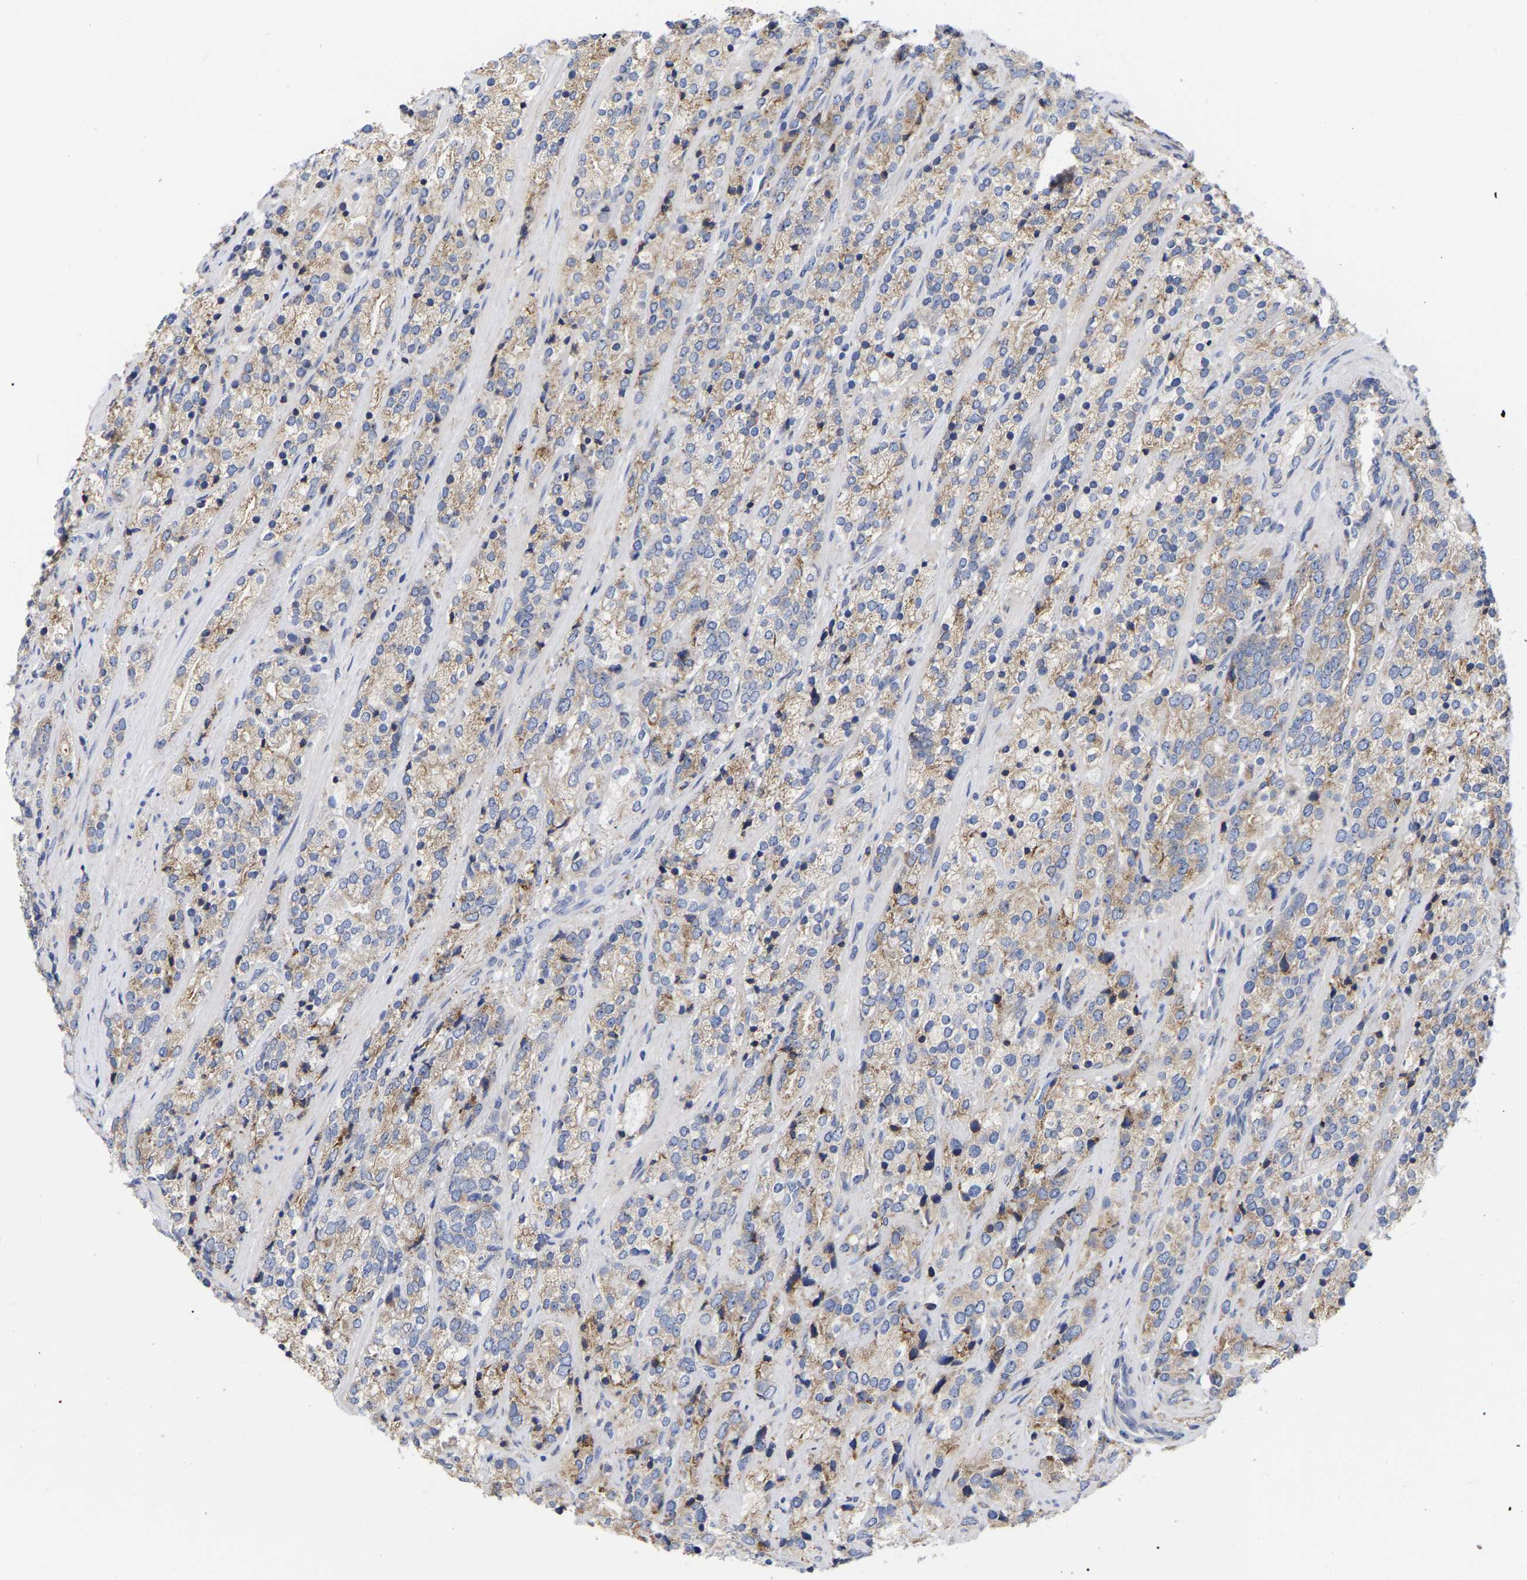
{"staining": {"intensity": "weak", "quantity": ">75%", "location": "cytoplasmic/membranous"}, "tissue": "prostate cancer", "cell_type": "Tumor cells", "image_type": "cancer", "snomed": [{"axis": "morphology", "description": "Adenocarcinoma, High grade"}, {"axis": "topography", "description": "Prostate"}], "caption": "Weak cytoplasmic/membranous expression for a protein is identified in approximately >75% of tumor cells of prostate cancer using IHC.", "gene": "CFAP298", "patient": {"sex": "male", "age": 71}}